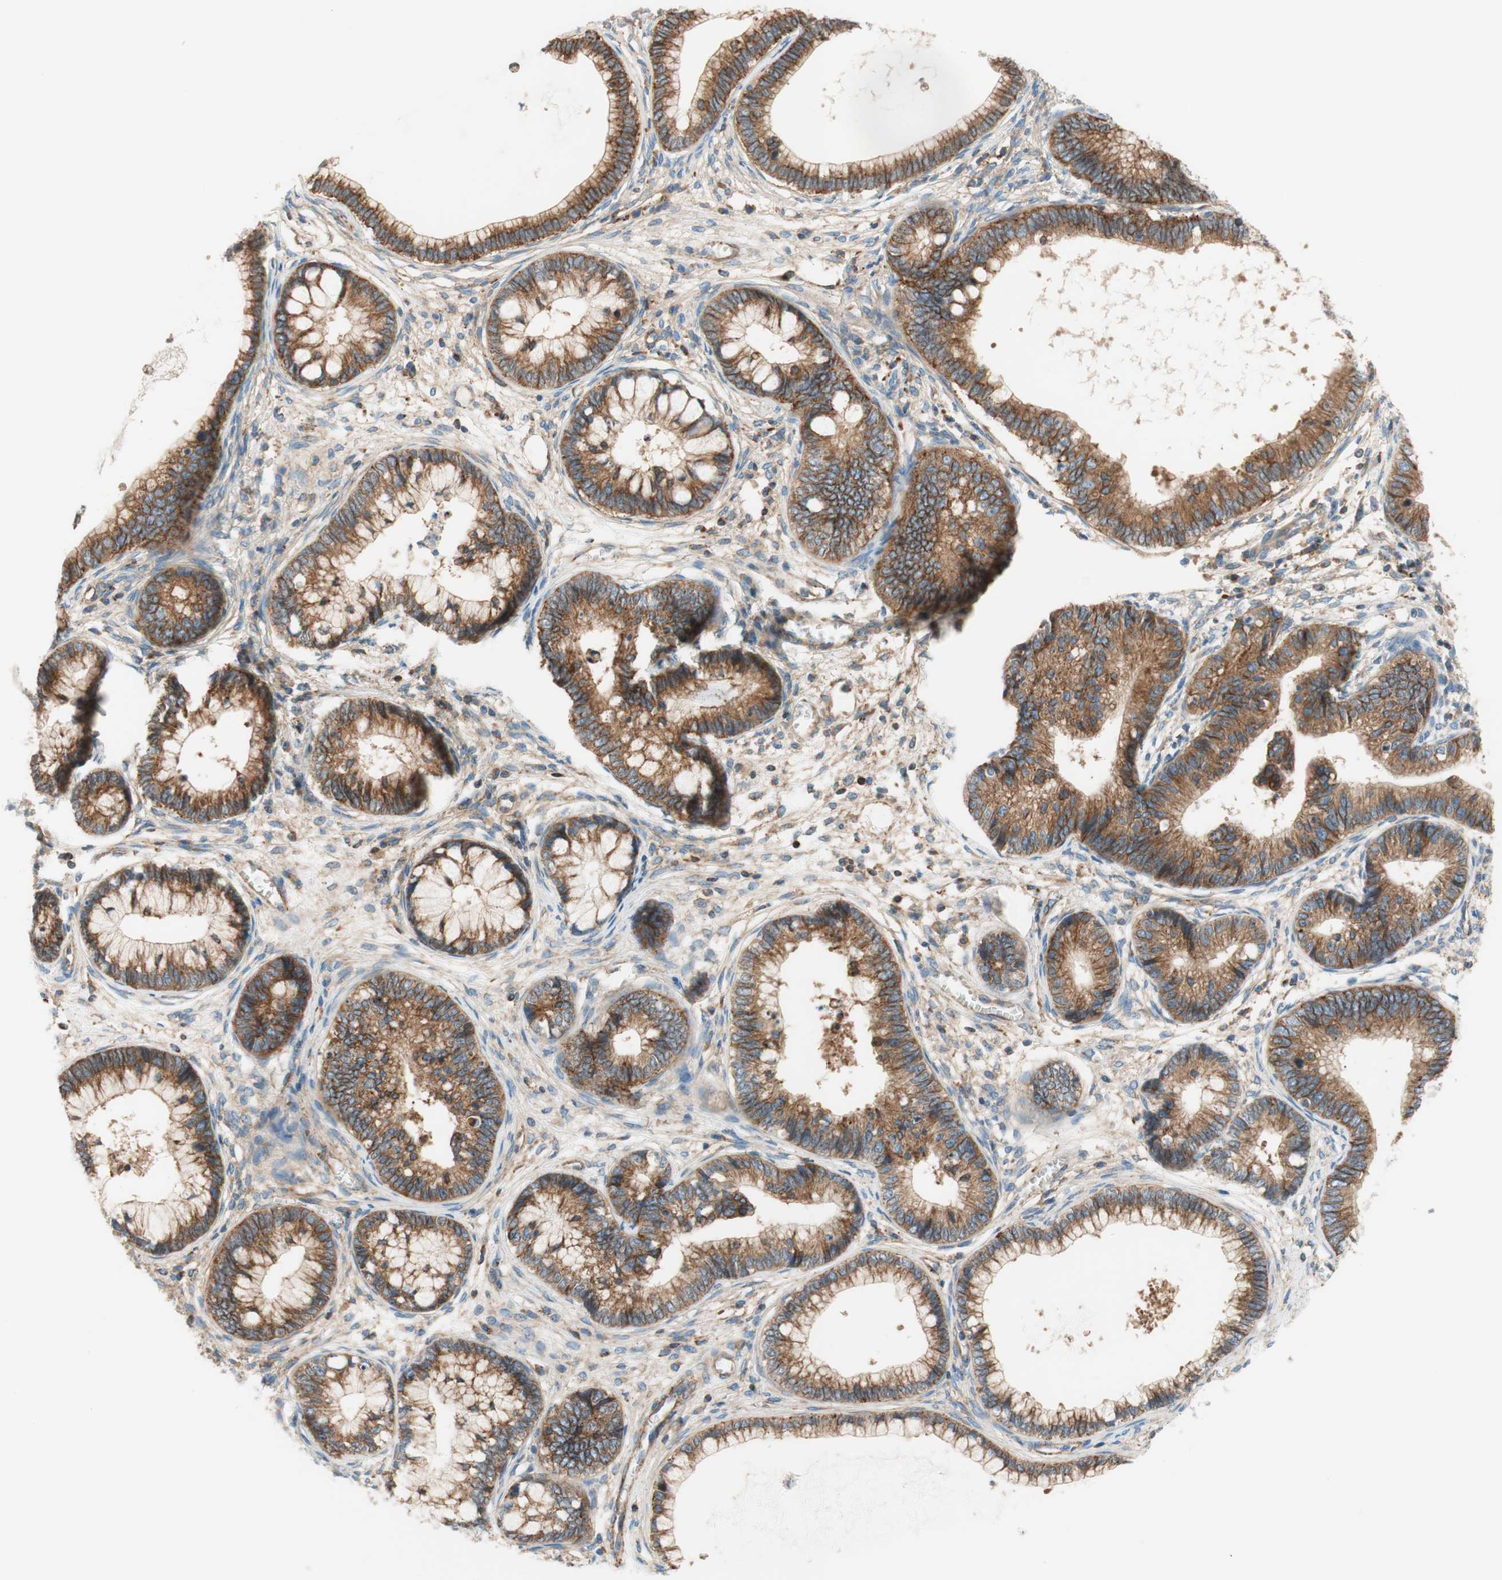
{"staining": {"intensity": "strong", "quantity": ">75%", "location": "cytoplasmic/membranous"}, "tissue": "cervical cancer", "cell_type": "Tumor cells", "image_type": "cancer", "snomed": [{"axis": "morphology", "description": "Adenocarcinoma, NOS"}, {"axis": "topography", "description": "Cervix"}], "caption": "DAB immunohistochemical staining of human adenocarcinoma (cervical) shows strong cytoplasmic/membranous protein staining in about >75% of tumor cells. (Brightfield microscopy of DAB IHC at high magnification).", "gene": "VPS26A", "patient": {"sex": "female", "age": 44}}